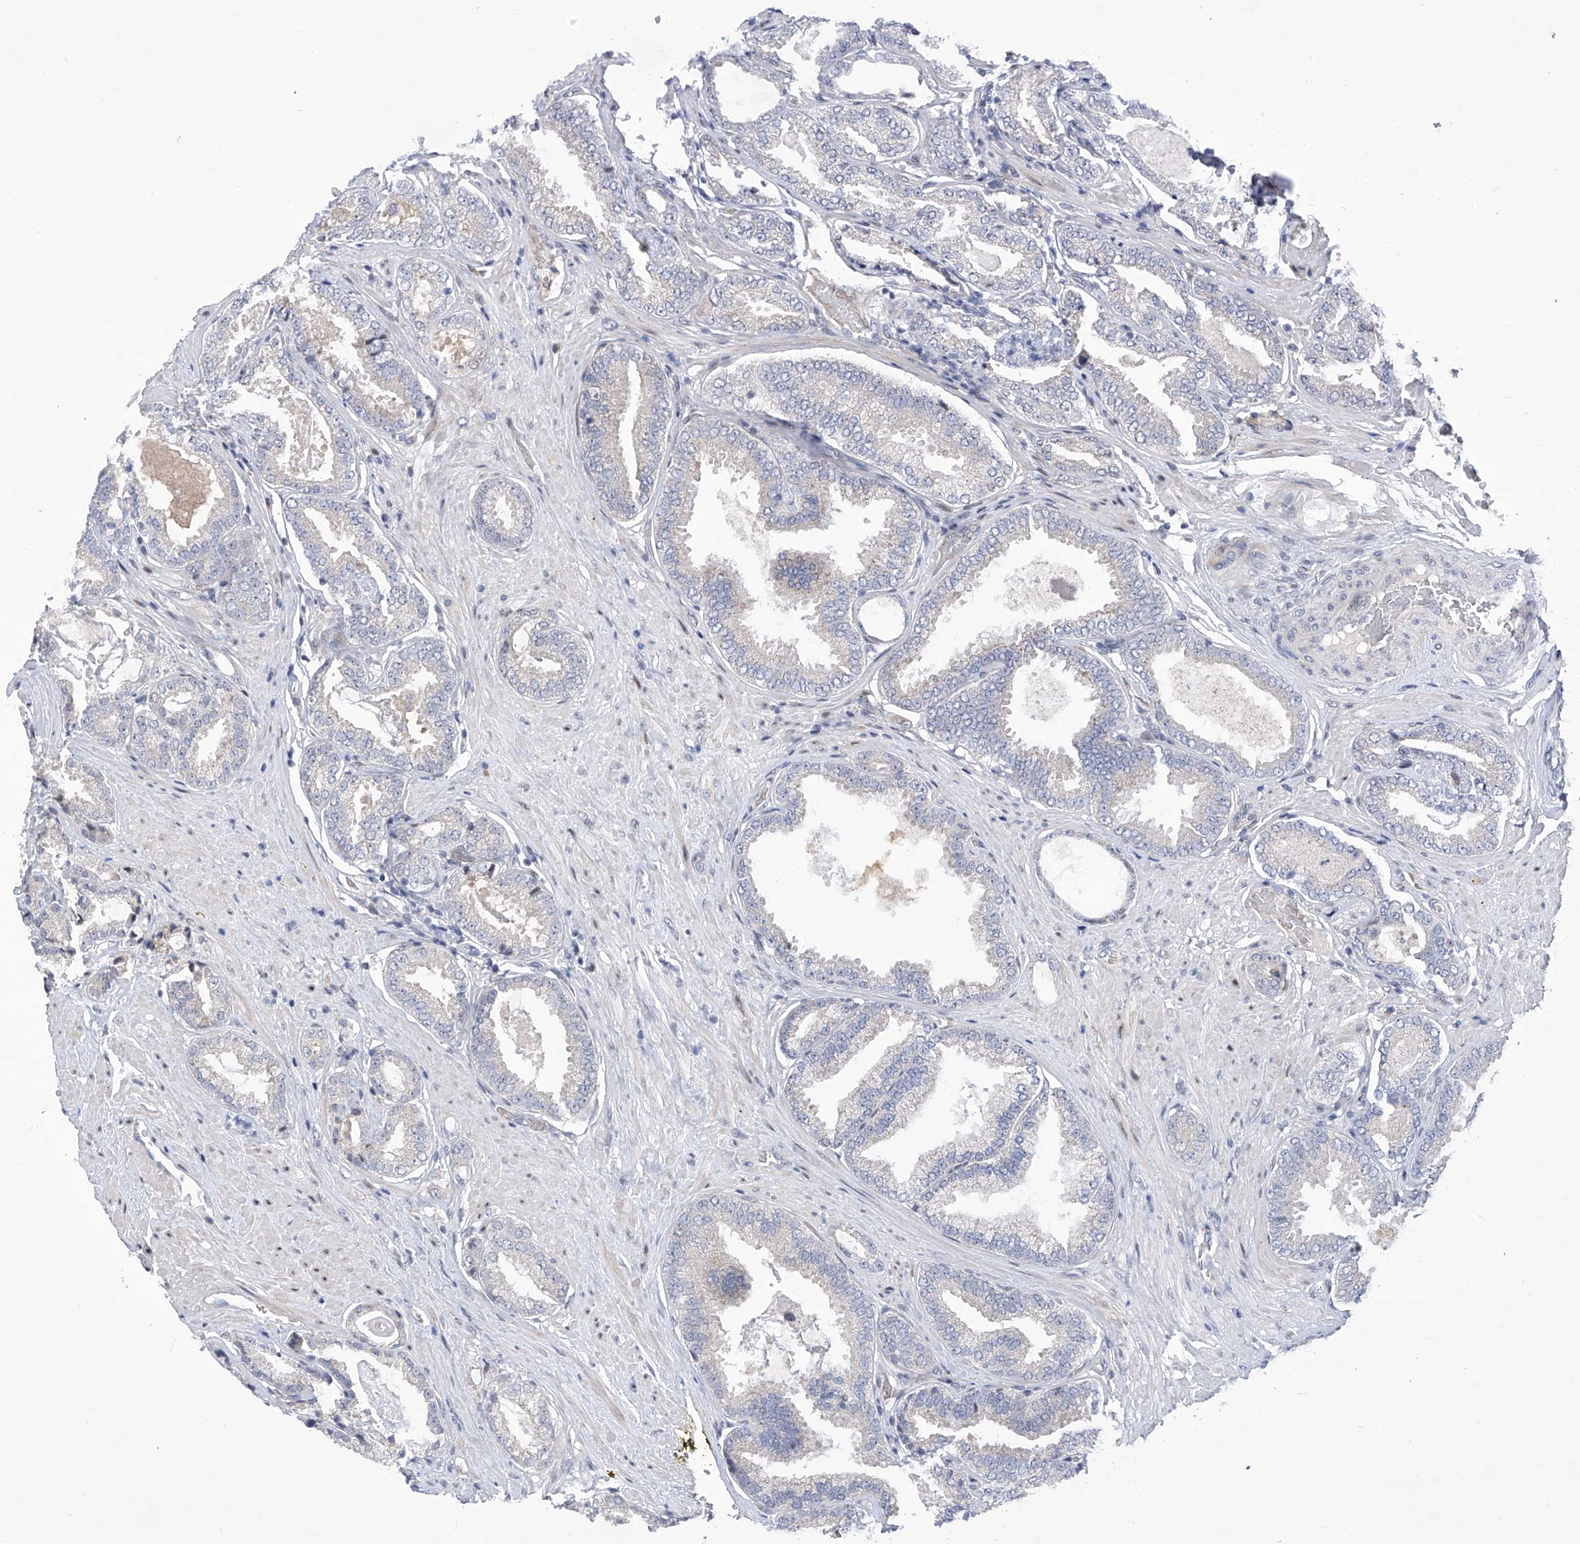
{"staining": {"intensity": "negative", "quantity": "none", "location": "none"}, "tissue": "prostate cancer", "cell_type": "Tumor cells", "image_type": "cancer", "snomed": [{"axis": "morphology", "description": "Adenocarcinoma, Low grade"}, {"axis": "topography", "description": "Prostate"}], "caption": "Human prostate cancer (low-grade adenocarcinoma) stained for a protein using immunohistochemistry shows no staining in tumor cells.", "gene": "NUFIP1", "patient": {"sex": "male", "age": 71}}